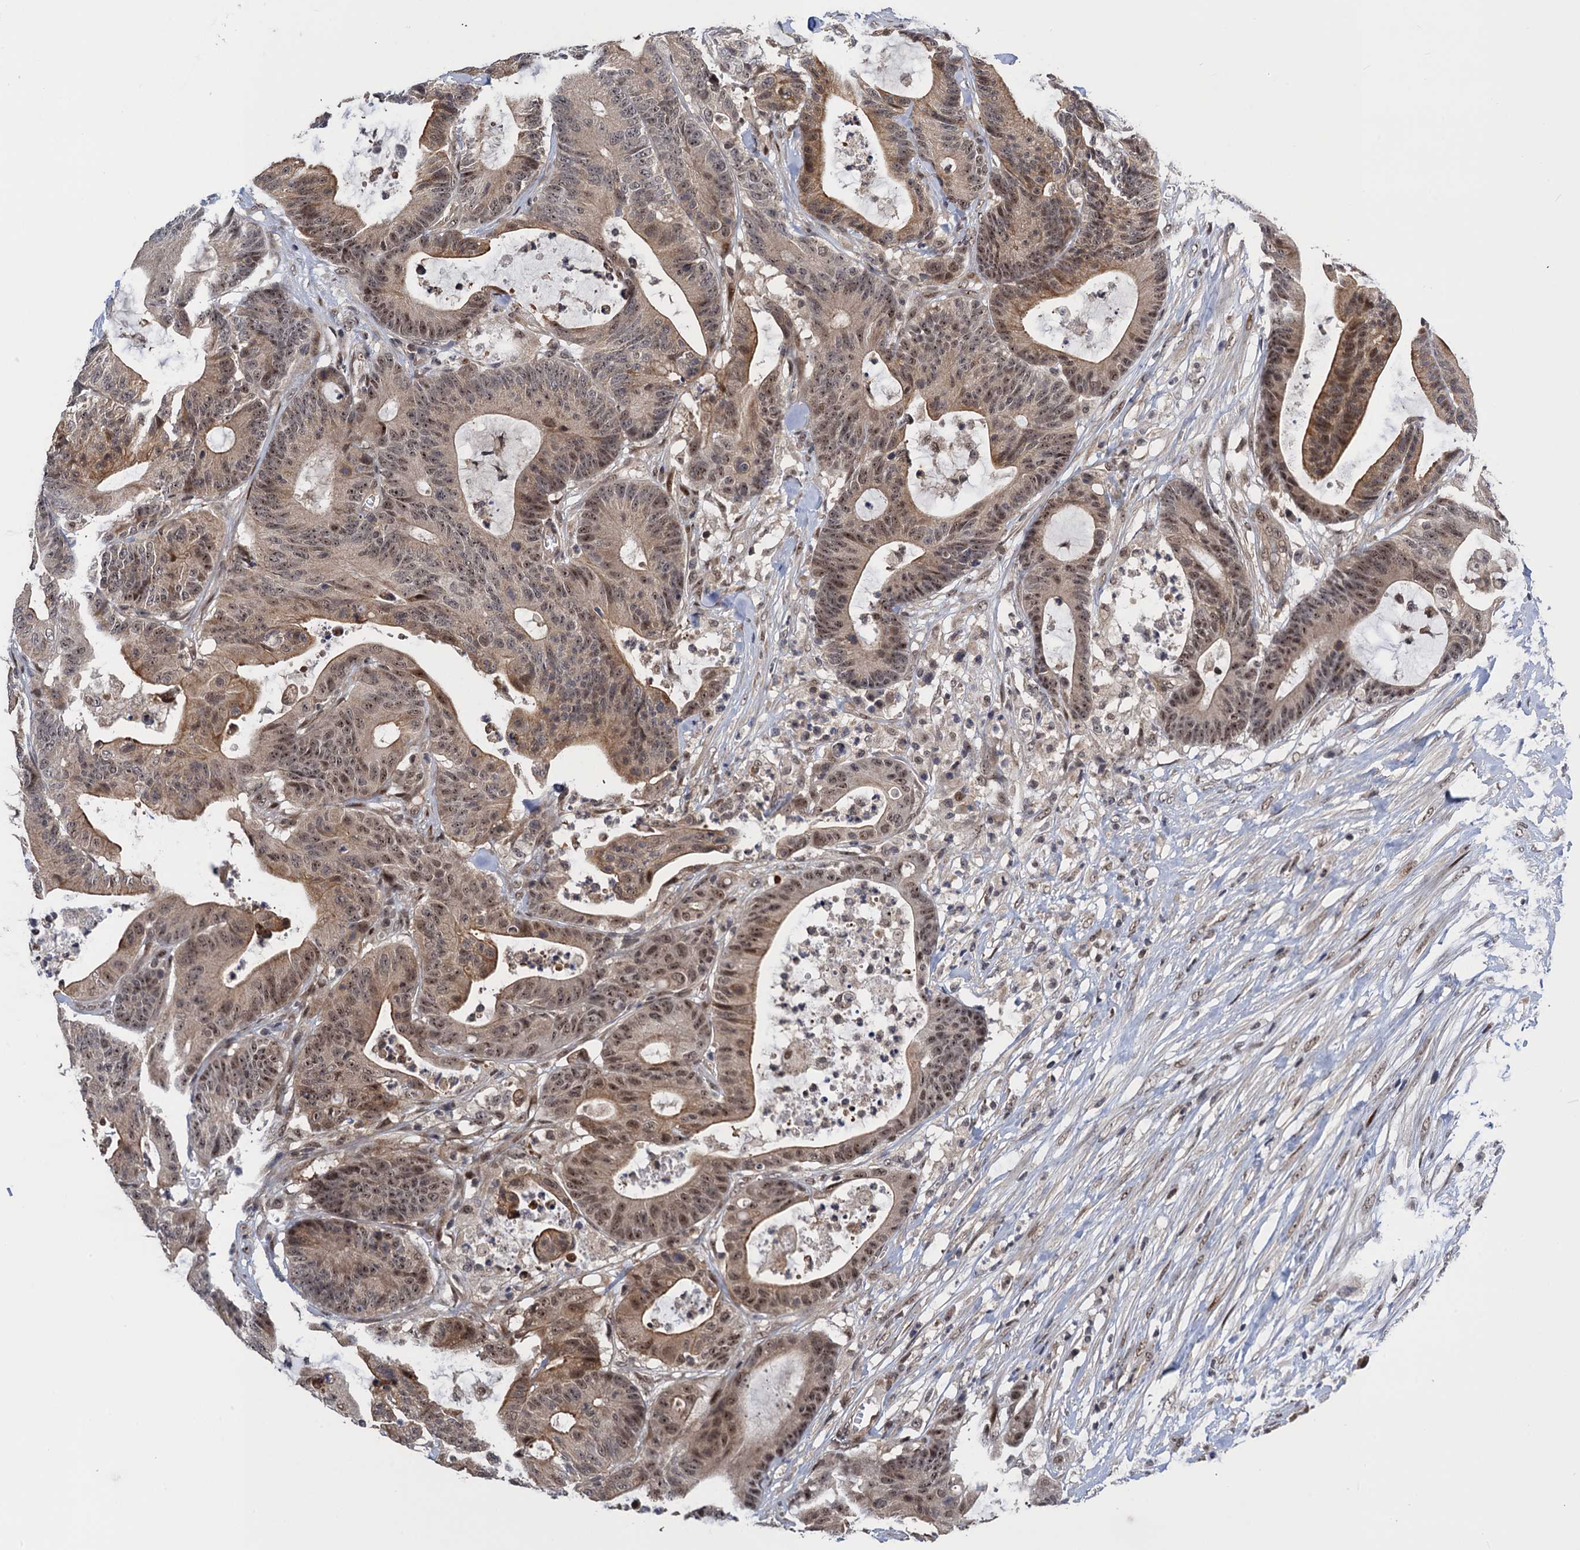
{"staining": {"intensity": "moderate", "quantity": ">75%", "location": "nuclear"}, "tissue": "colorectal cancer", "cell_type": "Tumor cells", "image_type": "cancer", "snomed": [{"axis": "morphology", "description": "Adenocarcinoma, NOS"}, {"axis": "topography", "description": "Colon"}], "caption": "Adenocarcinoma (colorectal) stained for a protein (brown) exhibits moderate nuclear positive expression in about >75% of tumor cells.", "gene": "ZAR1L", "patient": {"sex": "female", "age": 84}}